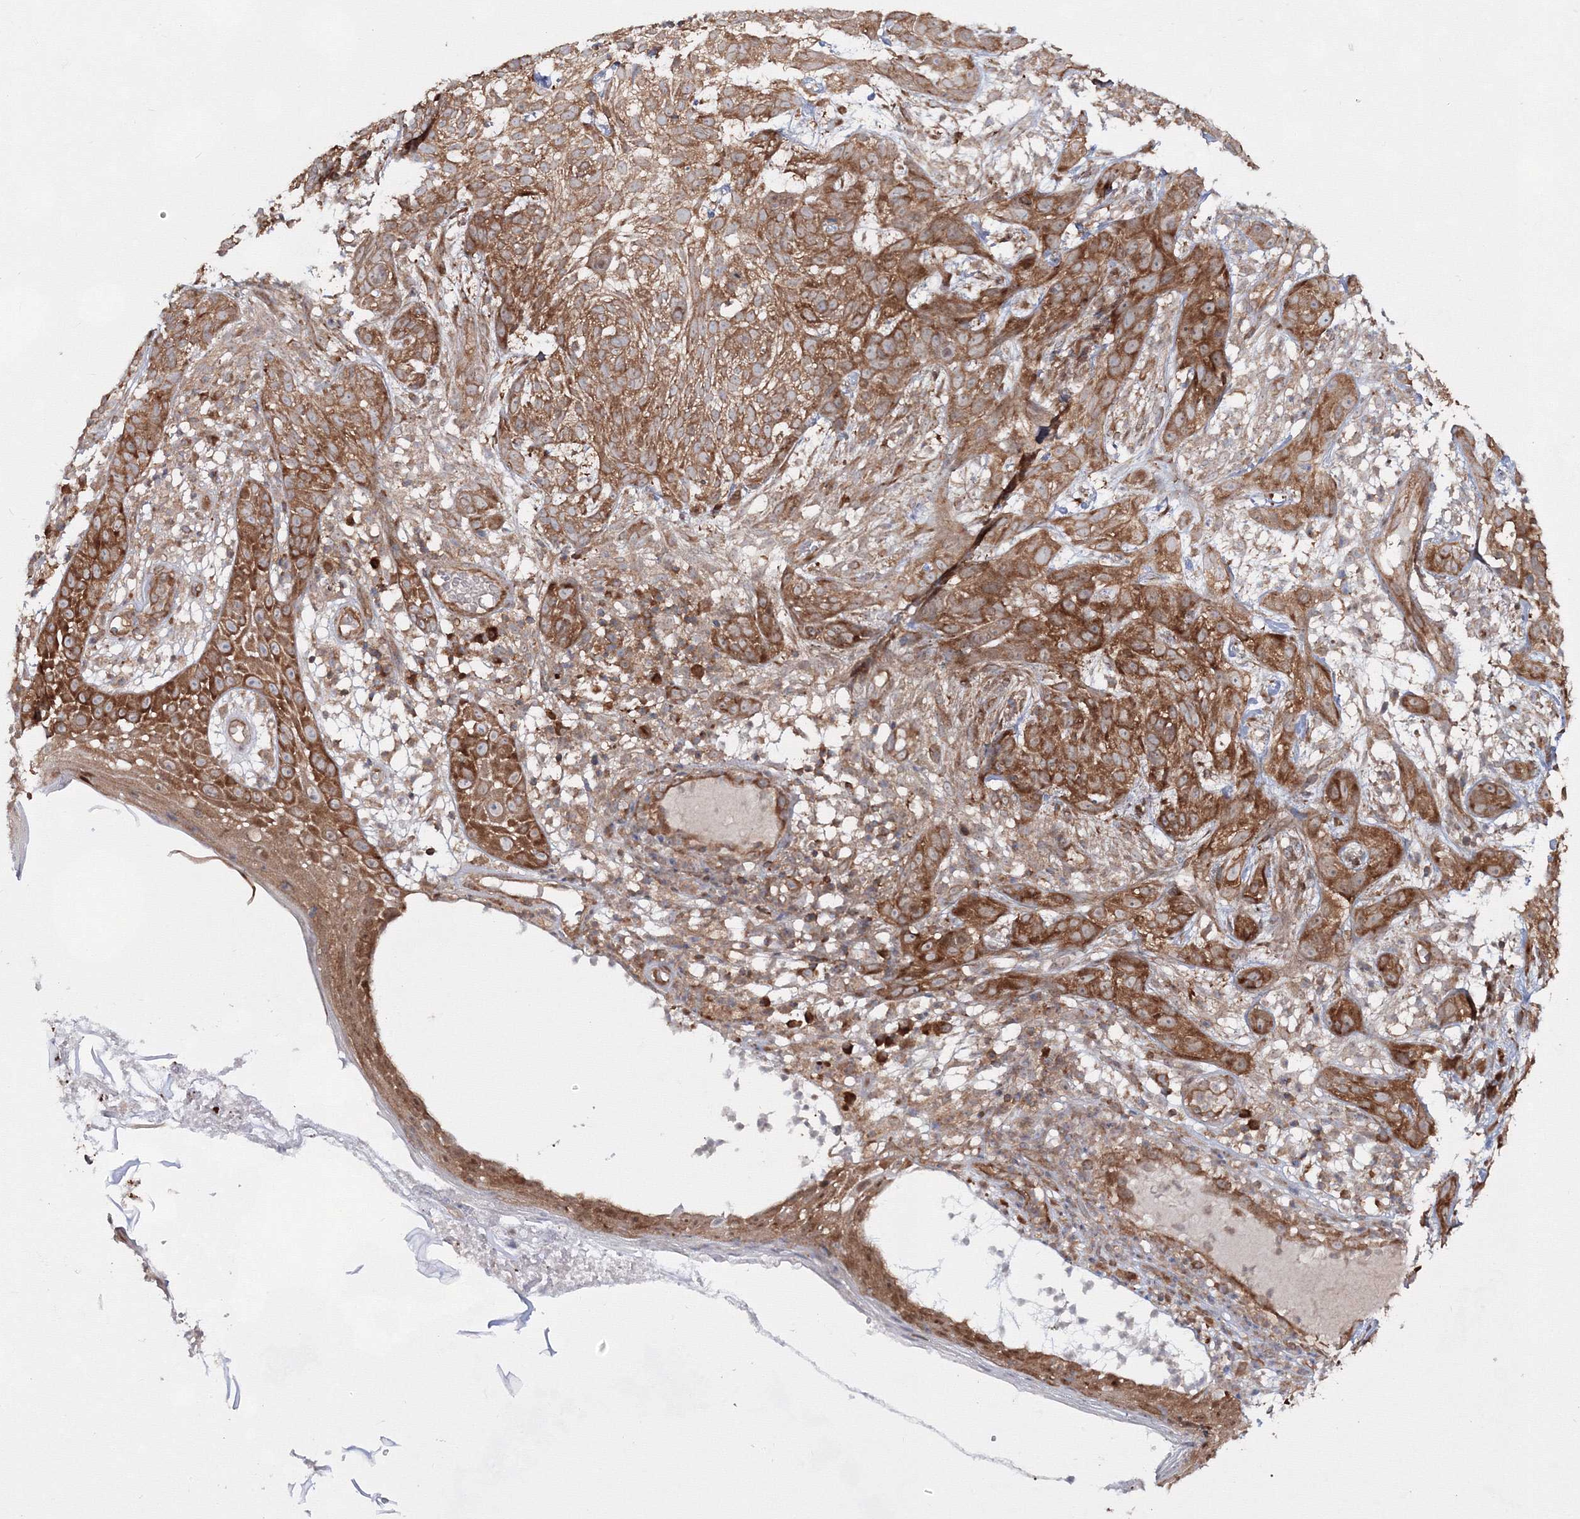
{"staining": {"intensity": "strong", "quantity": ">75%", "location": "cytoplasmic/membranous"}, "tissue": "skin cancer", "cell_type": "Tumor cells", "image_type": "cancer", "snomed": [{"axis": "morphology", "description": "Basal cell carcinoma"}, {"axis": "topography", "description": "Skin"}], "caption": "Strong cytoplasmic/membranous positivity is appreciated in about >75% of tumor cells in skin basal cell carcinoma.", "gene": "HARS1", "patient": {"sex": "male", "age": 85}}